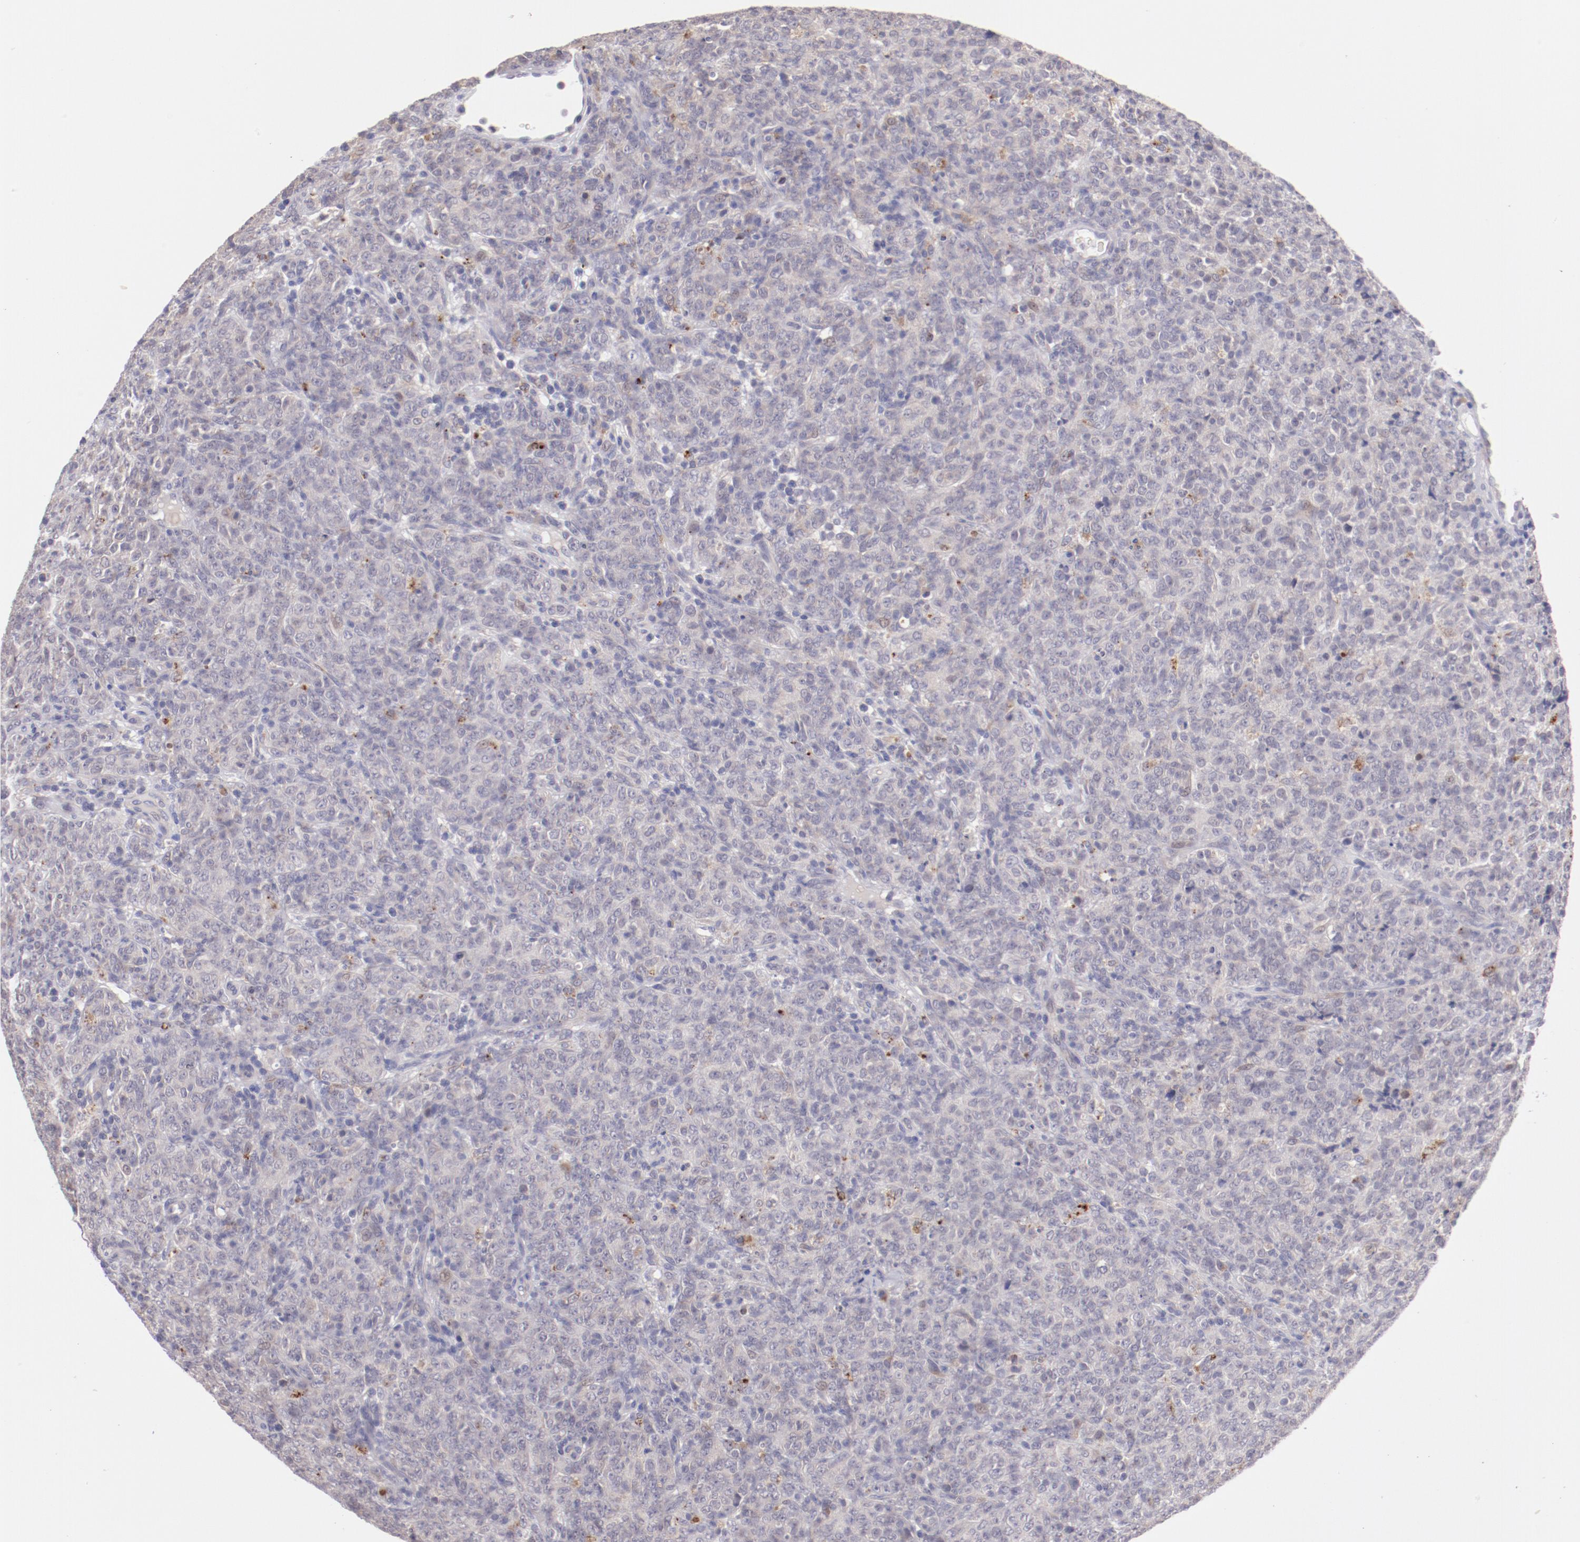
{"staining": {"intensity": "weak", "quantity": "<25%", "location": "cytoplasmic/membranous"}, "tissue": "lymphoma", "cell_type": "Tumor cells", "image_type": "cancer", "snomed": [{"axis": "morphology", "description": "Malignant lymphoma, non-Hodgkin's type, High grade"}, {"axis": "topography", "description": "Tonsil"}], "caption": "This is an immunohistochemistry histopathology image of lymphoma. There is no expression in tumor cells.", "gene": "TRAF3", "patient": {"sex": "female", "age": 36}}